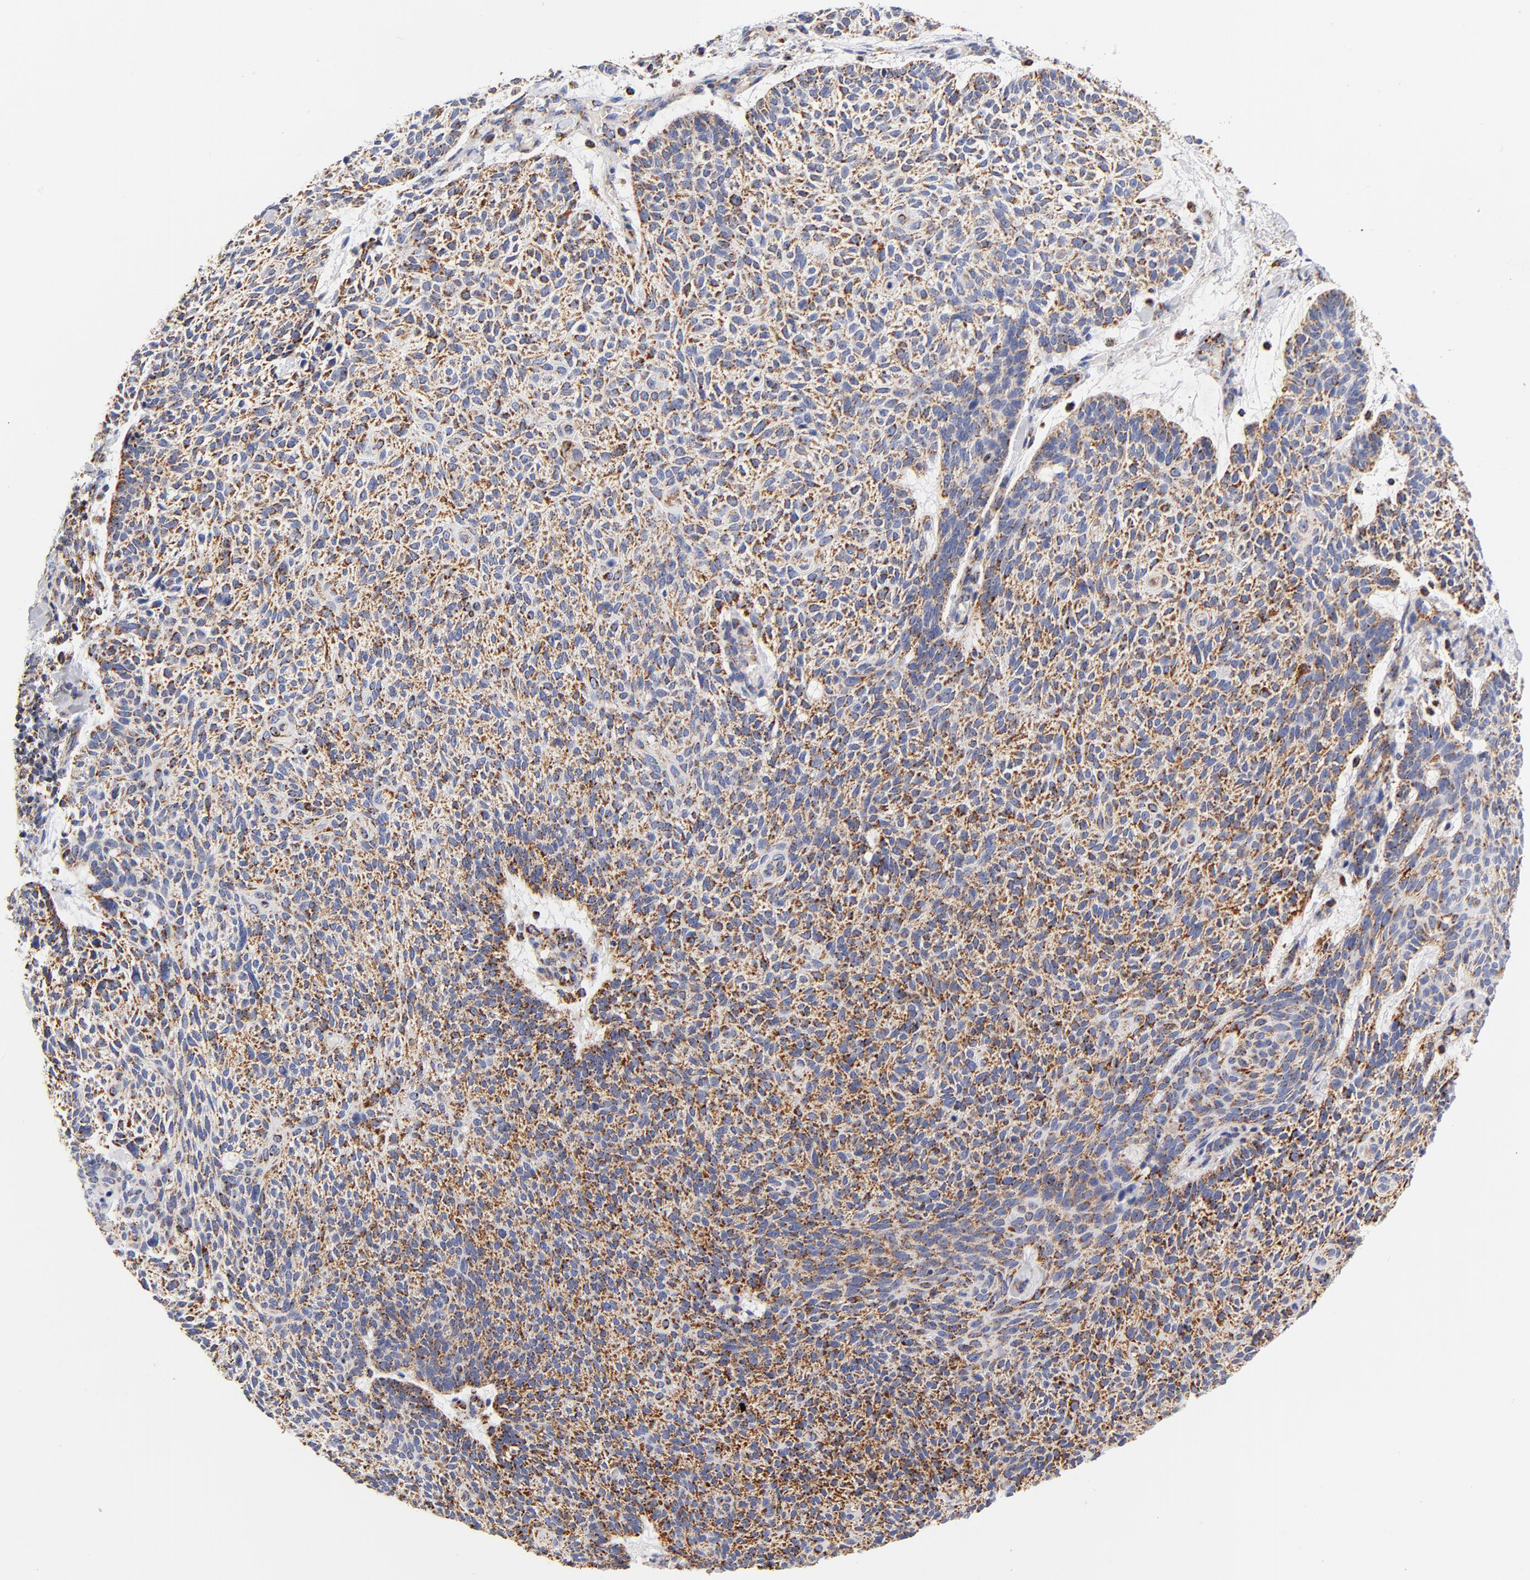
{"staining": {"intensity": "strong", "quantity": ">75%", "location": "cytoplasmic/membranous"}, "tissue": "skin cancer", "cell_type": "Tumor cells", "image_type": "cancer", "snomed": [{"axis": "morphology", "description": "Normal tissue, NOS"}, {"axis": "morphology", "description": "Basal cell carcinoma"}, {"axis": "topography", "description": "Skin"}], "caption": "IHC (DAB (3,3'-diaminobenzidine)) staining of skin cancer reveals strong cytoplasmic/membranous protein expression in approximately >75% of tumor cells.", "gene": "ECHS1", "patient": {"sex": "female", "age": 70}}